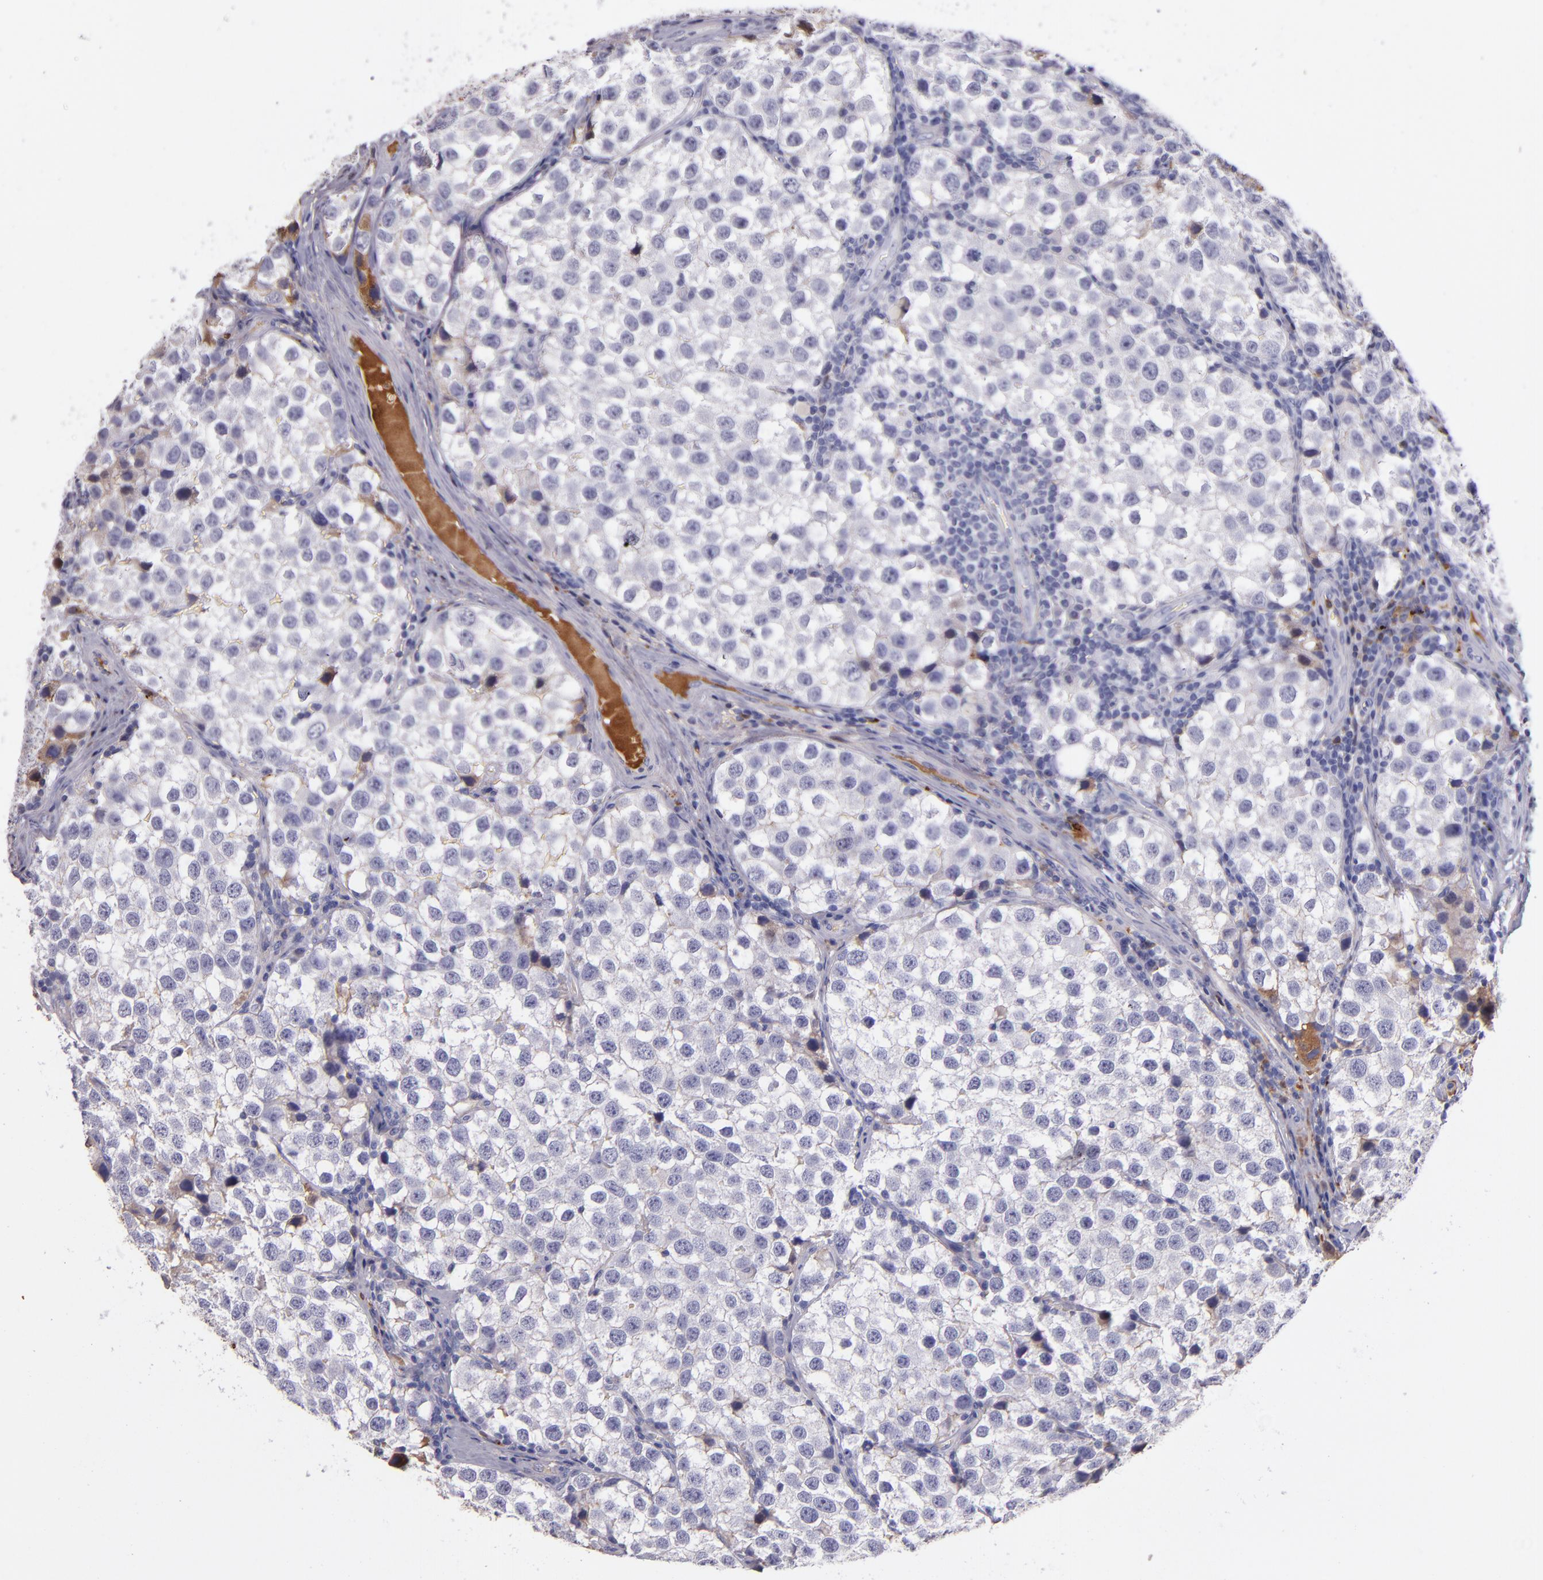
{"staining": {"intensity": "moderate", "quantity": "<25%", "location": "cytoplasmic/membranous"}, "tissue": "testis cancer", "cell_type": "Tumor cells", "image_type": "cancer", "snomed": [{"axis": "morphology", "description": "Seminoma, NOS"}, {"axis": "topography", "description": "Testis"}], "caption": "Immunohistochemistry staining of testis cancer, which reveals low levels of moderate cytoplasmic/membranous expression in about <25% of tumor cells indicating moderate cytoplasmic/membranous protein positivity. The staining was performed using DAB (3,3'-diaminobenzidine) (brown) for protein detection and nuclei were counterstained in hematoxylin (blue).", "gene": "KNG1", "patient": {"sex": "male", "age": 39}}